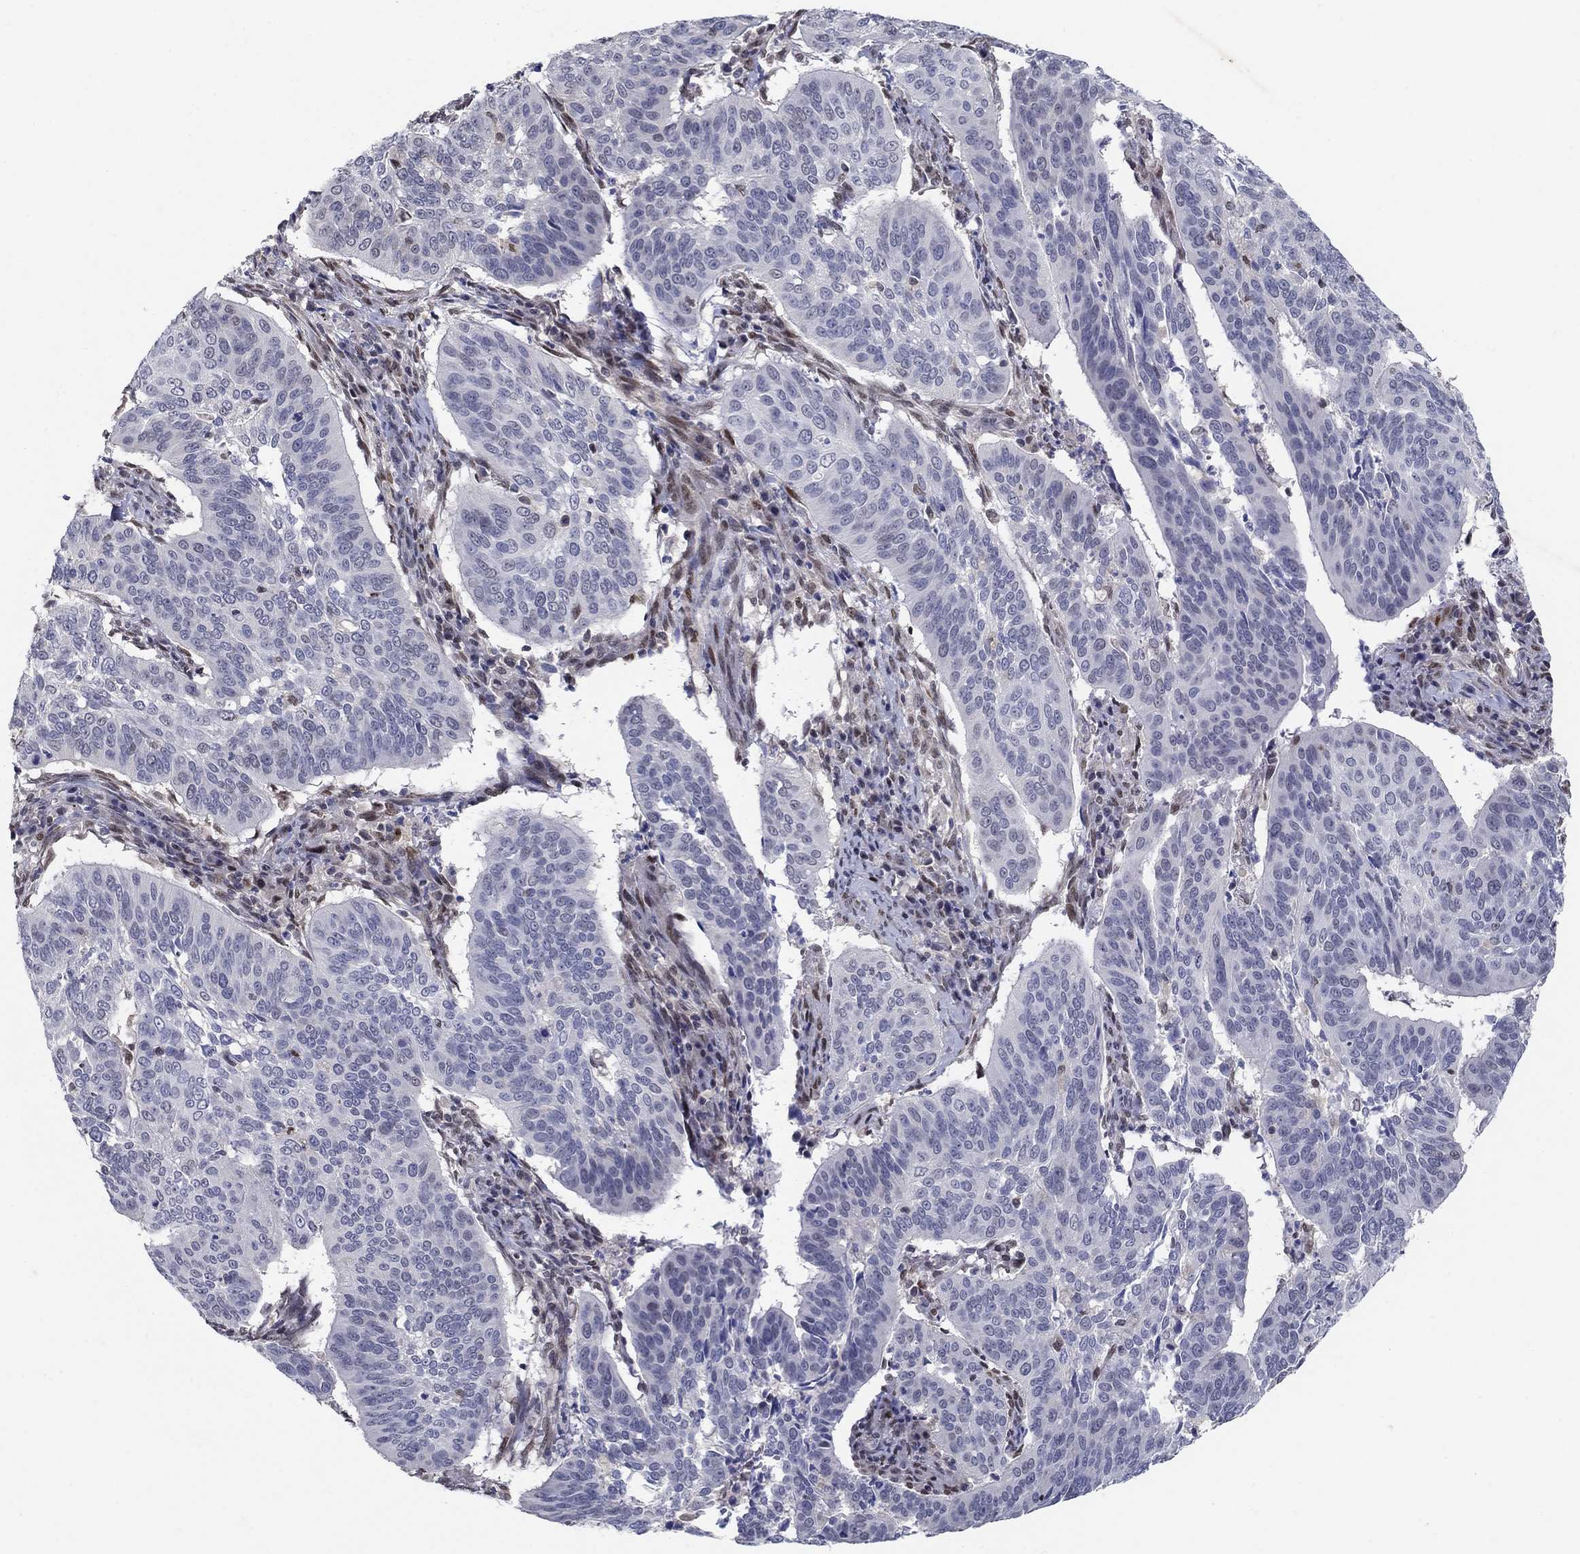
{"staining": {"intensity": "negative", "quantity": "none", "location": "none"}, "tissue": "cervical cancer", "cell_type": "Tumor cells", "image_type": "cancer", "snomed": [{"axis": "morphology", "description": "Normal tissue, NOS"}, {"axis": "morphology", "description": "Squamous cell carcinoma, NOS"}, {"axis": "topography", "description": "Cervix"}], "caption": "The histopathology image demonstrates no staining of tumor cells in cervical squamous cell carcinoma.", "gene": "CENPE", "patient": {"sex": "female", "age": 39}}